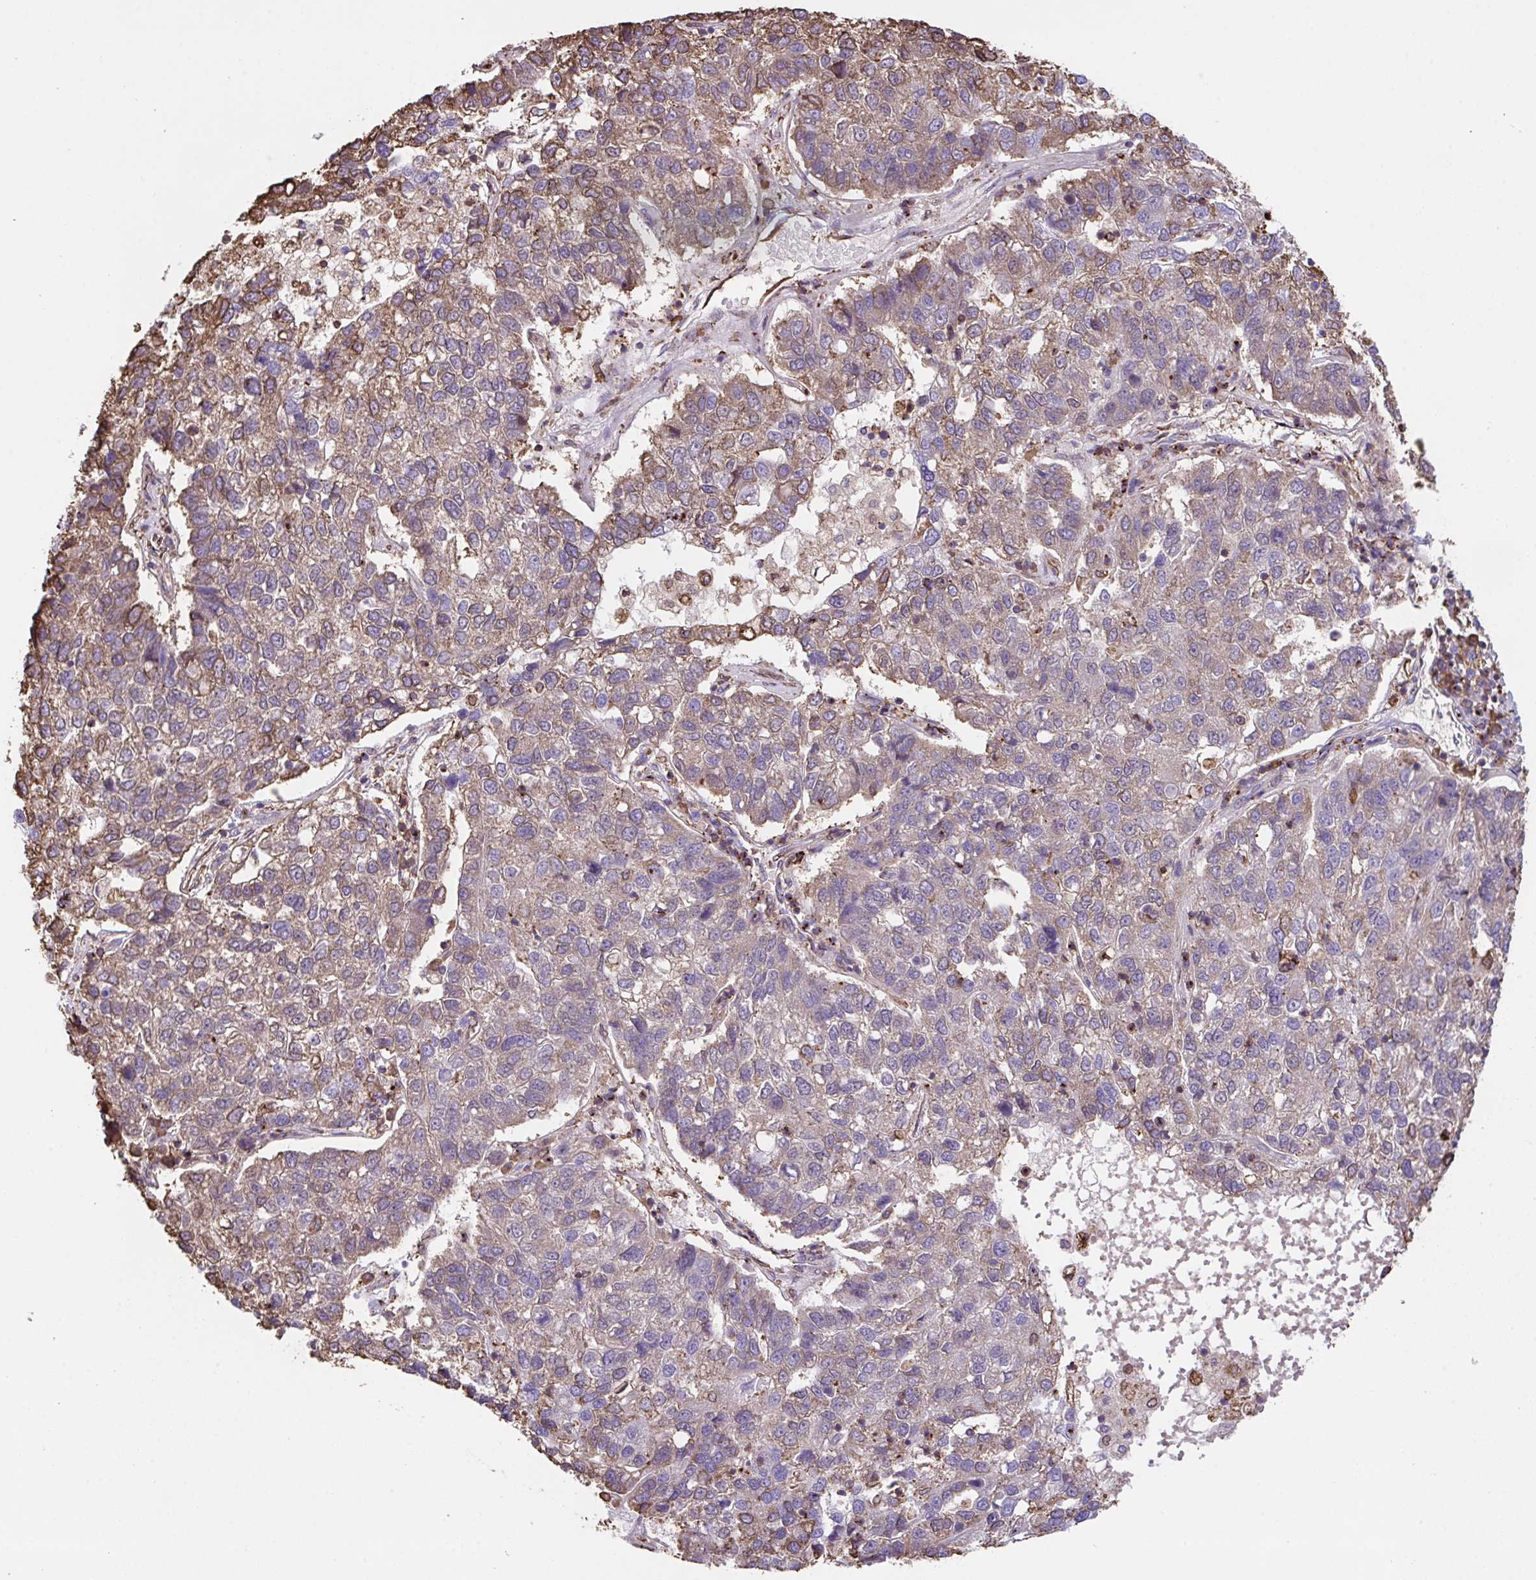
{"staining": {"intensity": "moderate", "quantity": "25%-75%", "location": "cytoplasmic/membranous"}, "tissue": "pancreatic cancer", "cell_type": "Tumor cells", "image_type": "cancer", "snomed": [{"axis": "morphology", "description": "Adenocarcinoma, NOS"}, {"axis": "topography", "description": "Pancreas"}], "caption": "IHC photomicrograph of neoplastic tissue: human pancreatic cancer (adenocarcinoma) stained using immunohistochemistry demonstrates medium levels of moderate protein expression localized specifically in the cytoplasmic/membranous of tumor cells, appearing as a cytoplasmic/membranous brown color.", "gene": "PPIH", "patient": {"sex": "female", "age": 61}}